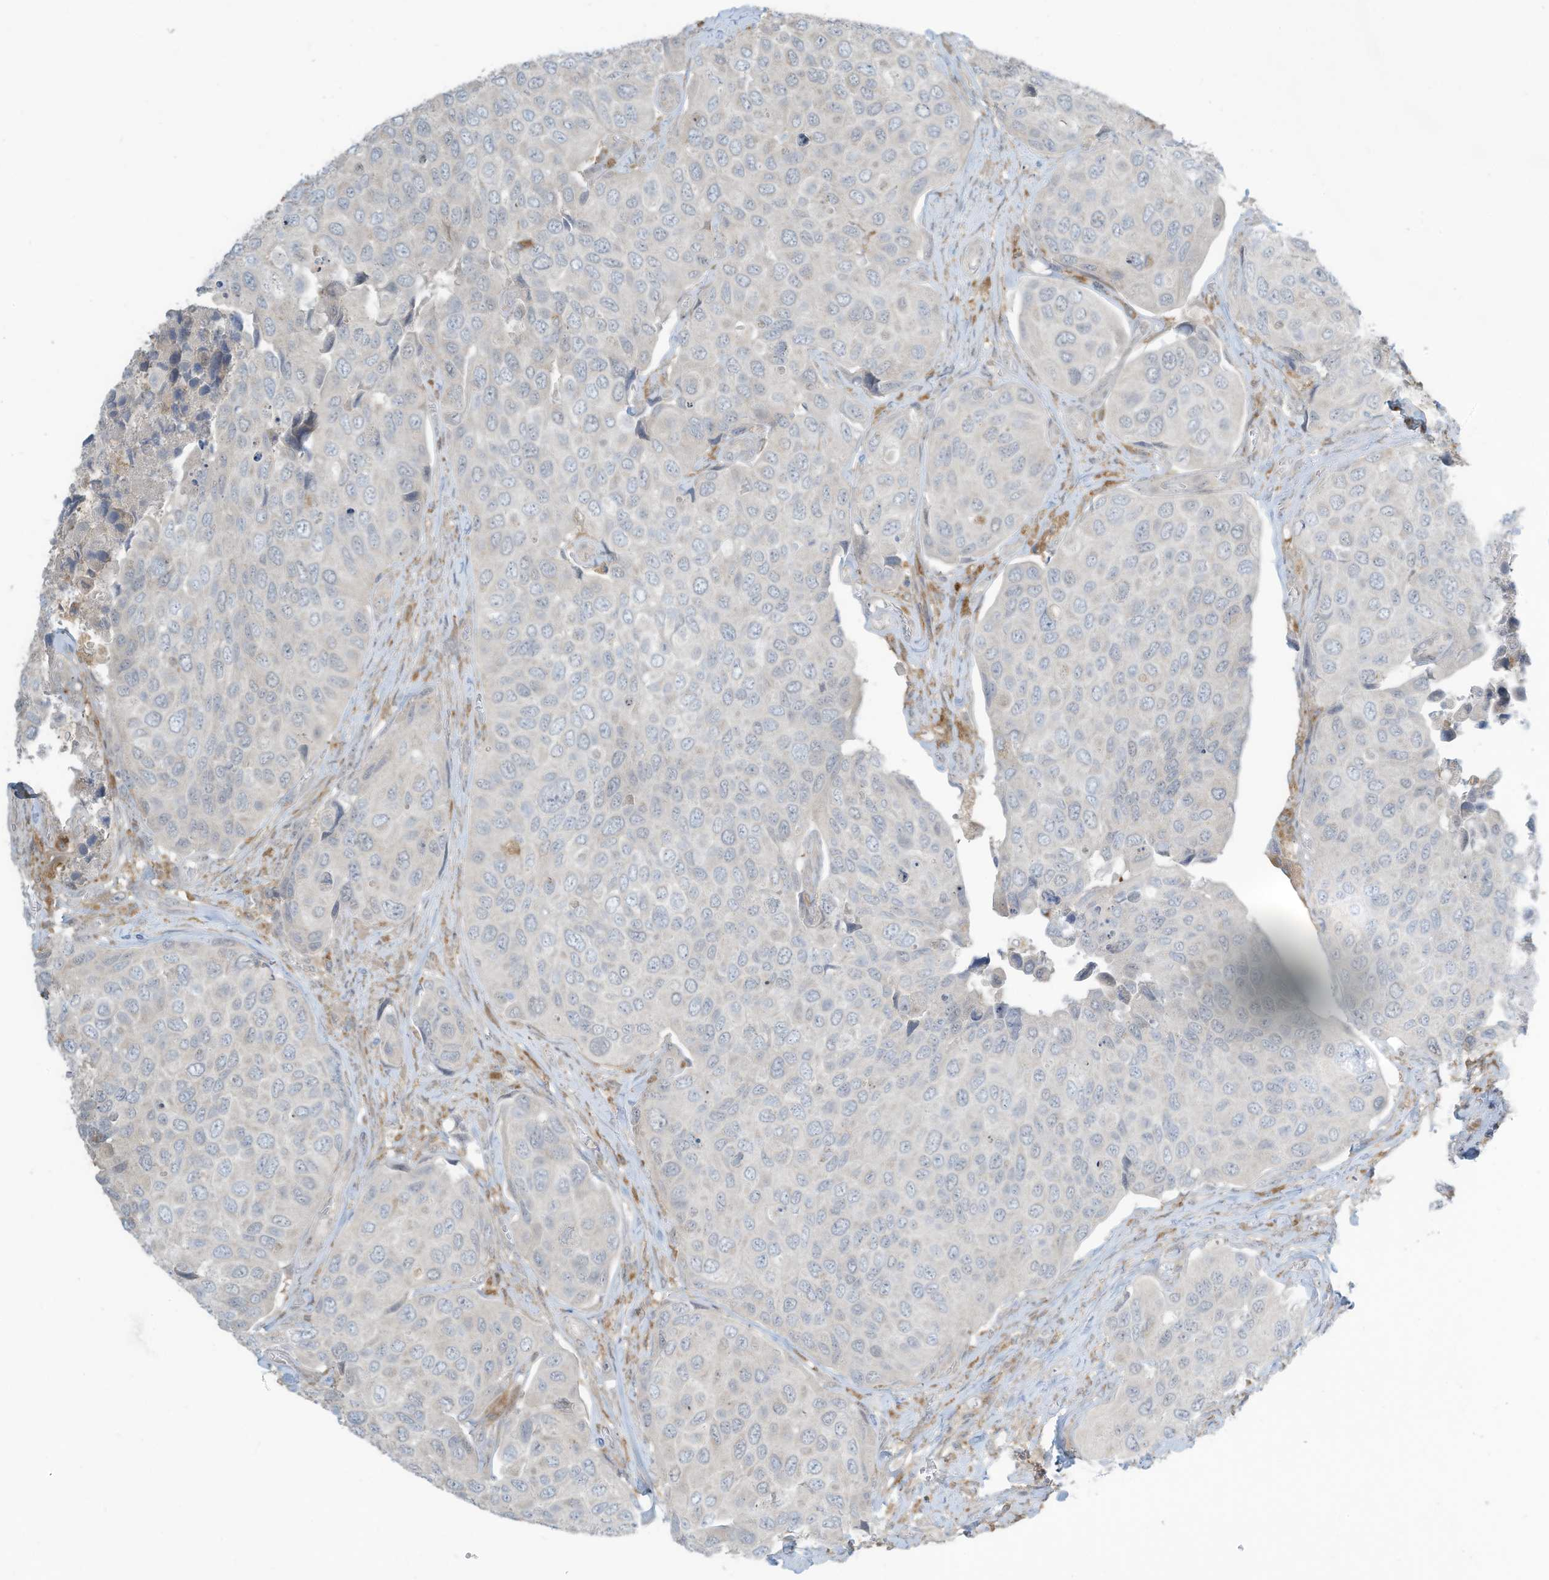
{"staining": {"intensity": "negative", "quantity": "none", "location": "none"}, "tissue": "urothelial cancer", "cell_type": "Tumor cells", "image_type": "cancer", "snomed": [{"axis": "morphology", "description": "Urothelial carcinoma, High grade"}, {"axis": "topography", "description": "Urinary bladder"}], "caption": "Micrograph shows no significant protein staining in tumor cells of urothelial cancer. (DAB (3,3'-diaminobenzidine) immunohistochemistry (IHC), high magnification).", "gene": "DZIP3", "patient": {"sex": "male", "age": 74}}